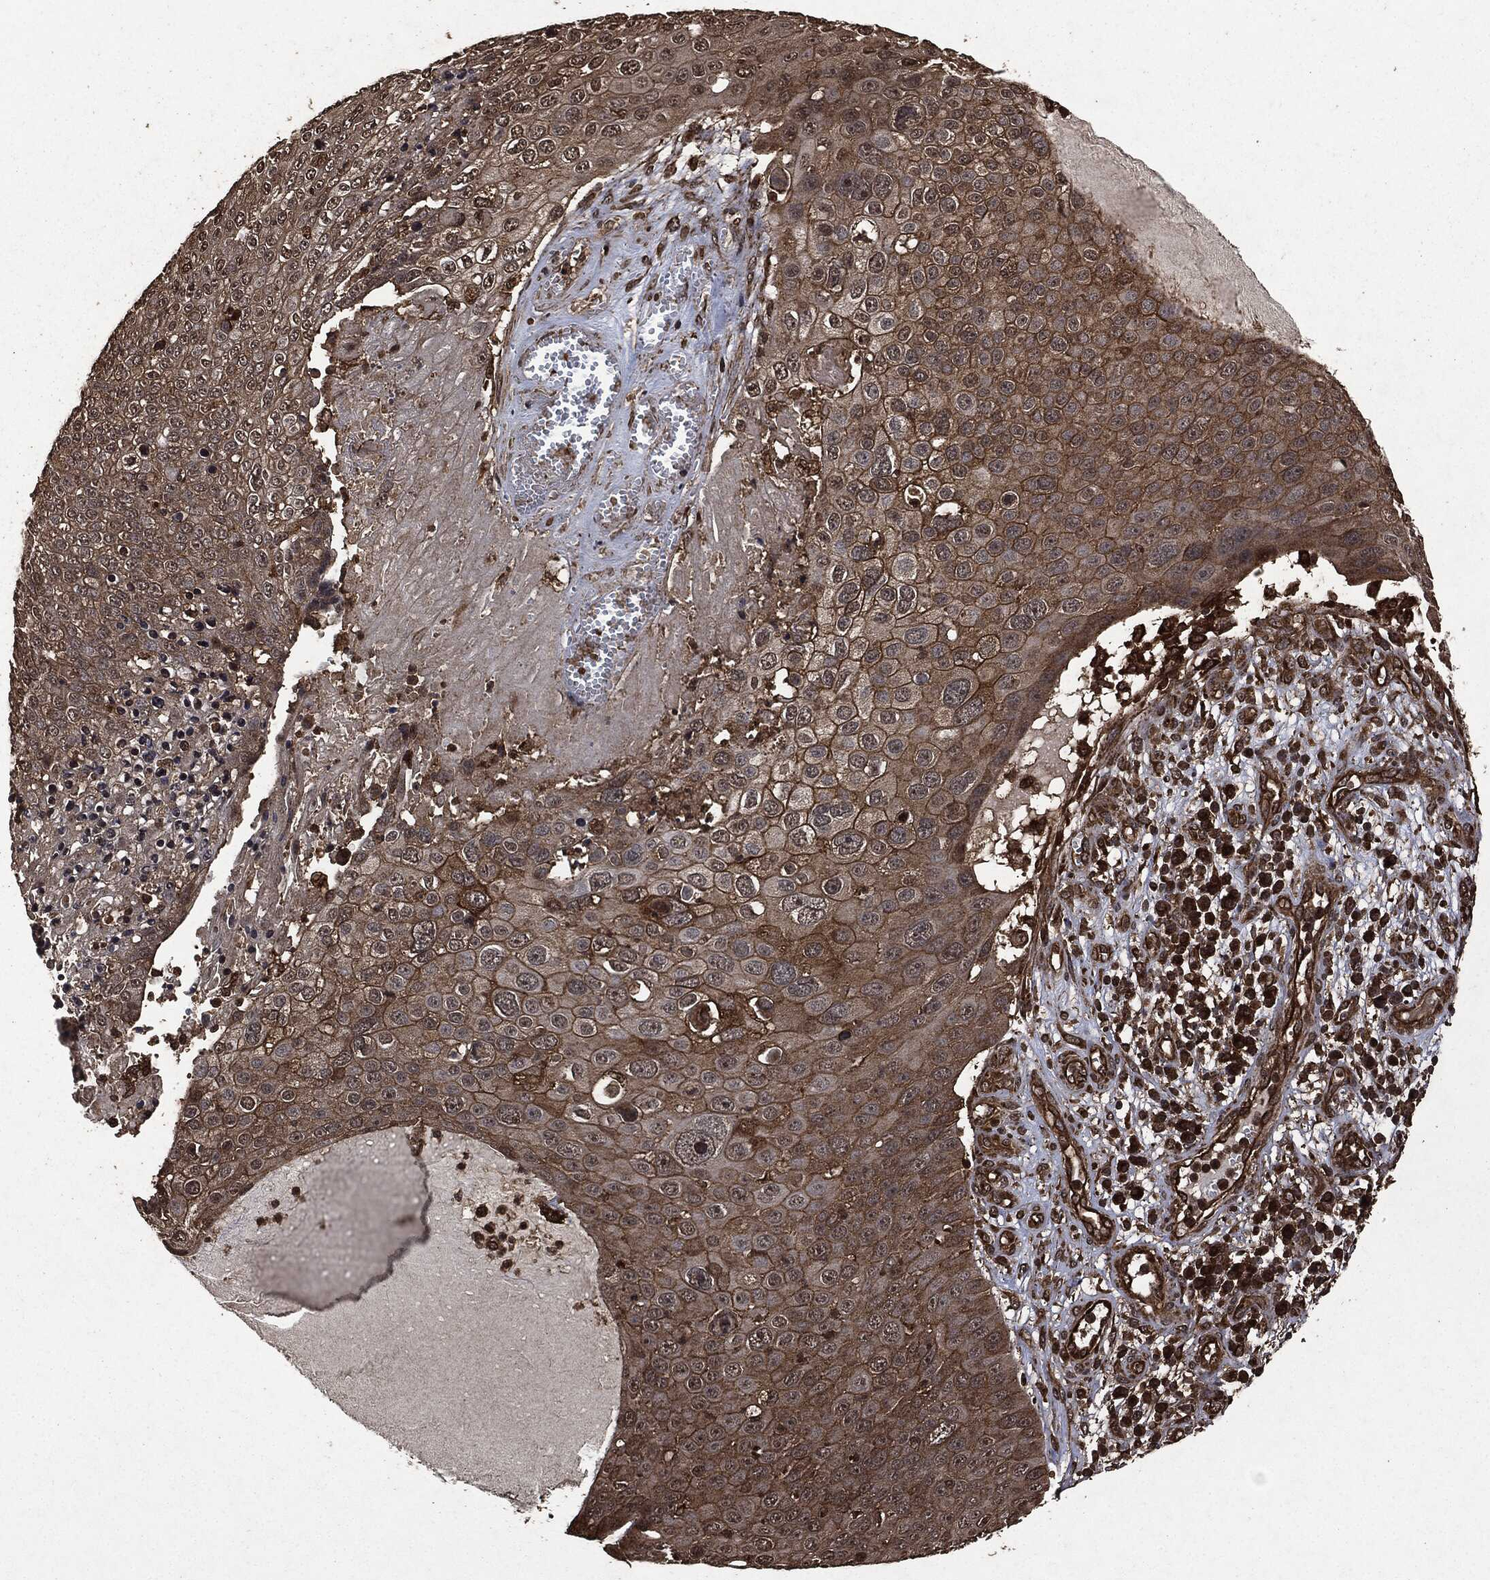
{"staining": {"intensity": "moderate", "quantity": "25%-75%", "location": "cytoplasmic/membranous"}, "tissue": "skin cancer", "cell_type": "Tumor cells", "image_type": "cancer", "snomed": [{"axis": "morphology", "description": "Squamous cell carcinoma, NOS"}, {"axis": "topography", "description": "Skin"}], "caption": "This photomicrograph shows skin cancer (squamous cell carcinoma) stained with immunohistochemistry to label a protein in brown. The cytoplasmic/membranous of tumor cells show moderate positivity for the protein. Nuclei are counter-stained blue.", "gene": "HRAS", "patient": {"sex": "male", "age": 71}}